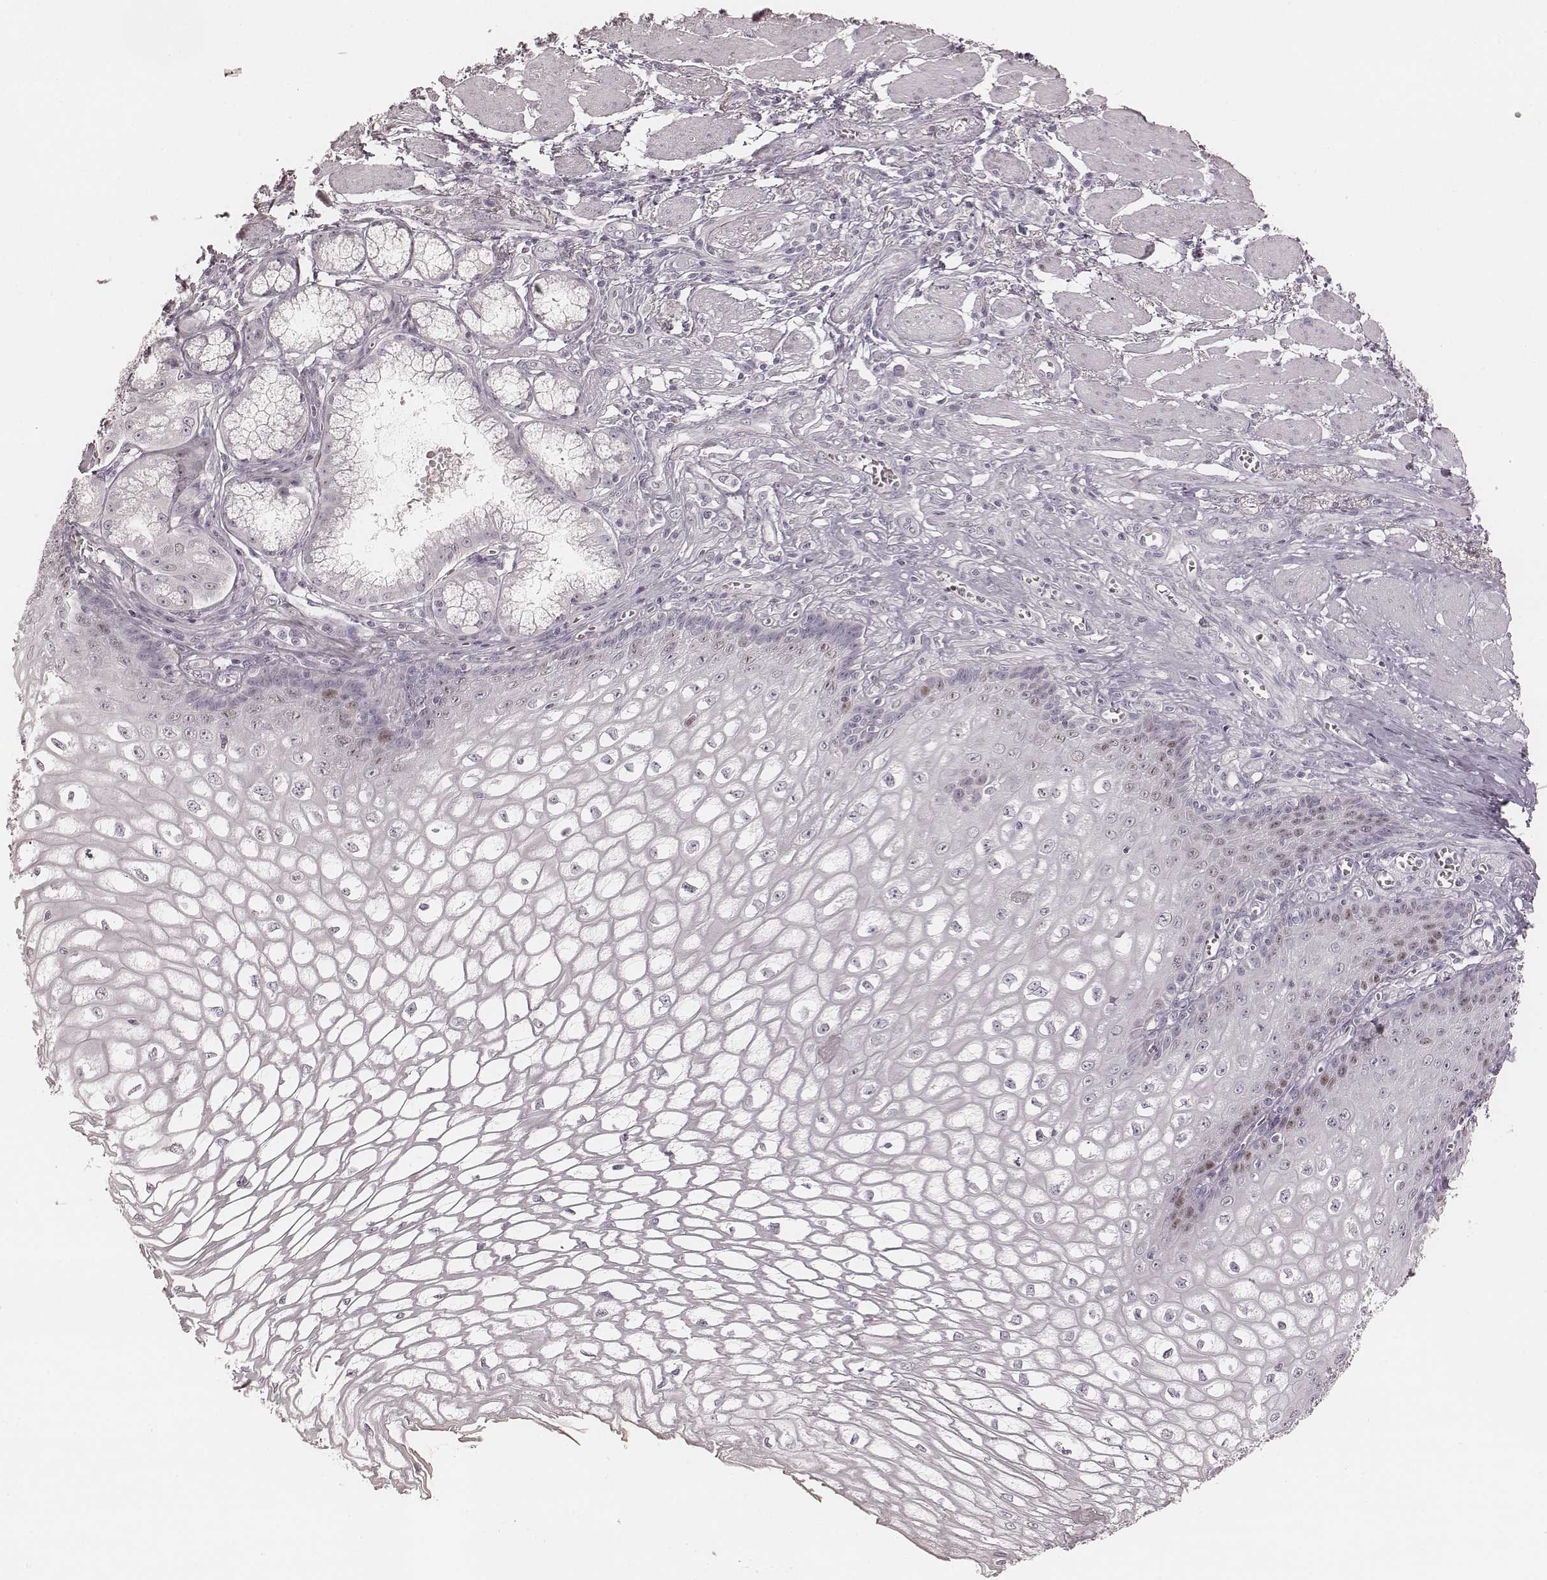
{"staining": {"intensity": "moderate", "quantity": "<25%", "location": "nuclear"}, "tissue": "esophagus", "cell_type": "Squamous epithelial cells", "image_type": "normal", "snomed": [{"axis": "morphology", "description": "Normal tissue, NOS"}, {"axis": "topography", "description": "Esophagus"}], "caption": "Benign esophagus reveals moderate nuclear positivity in about <25% of squamous epithelial cells, visualized by immunohistochemistry. The protein is stained brown, and the nuclei are stained in blue (DAB (3,3'-diaminobenzidine) IHC with brightfield microscopy, high magnification).", "gene": "TEX37", "patient": {"sex": "male", "age": 58}}